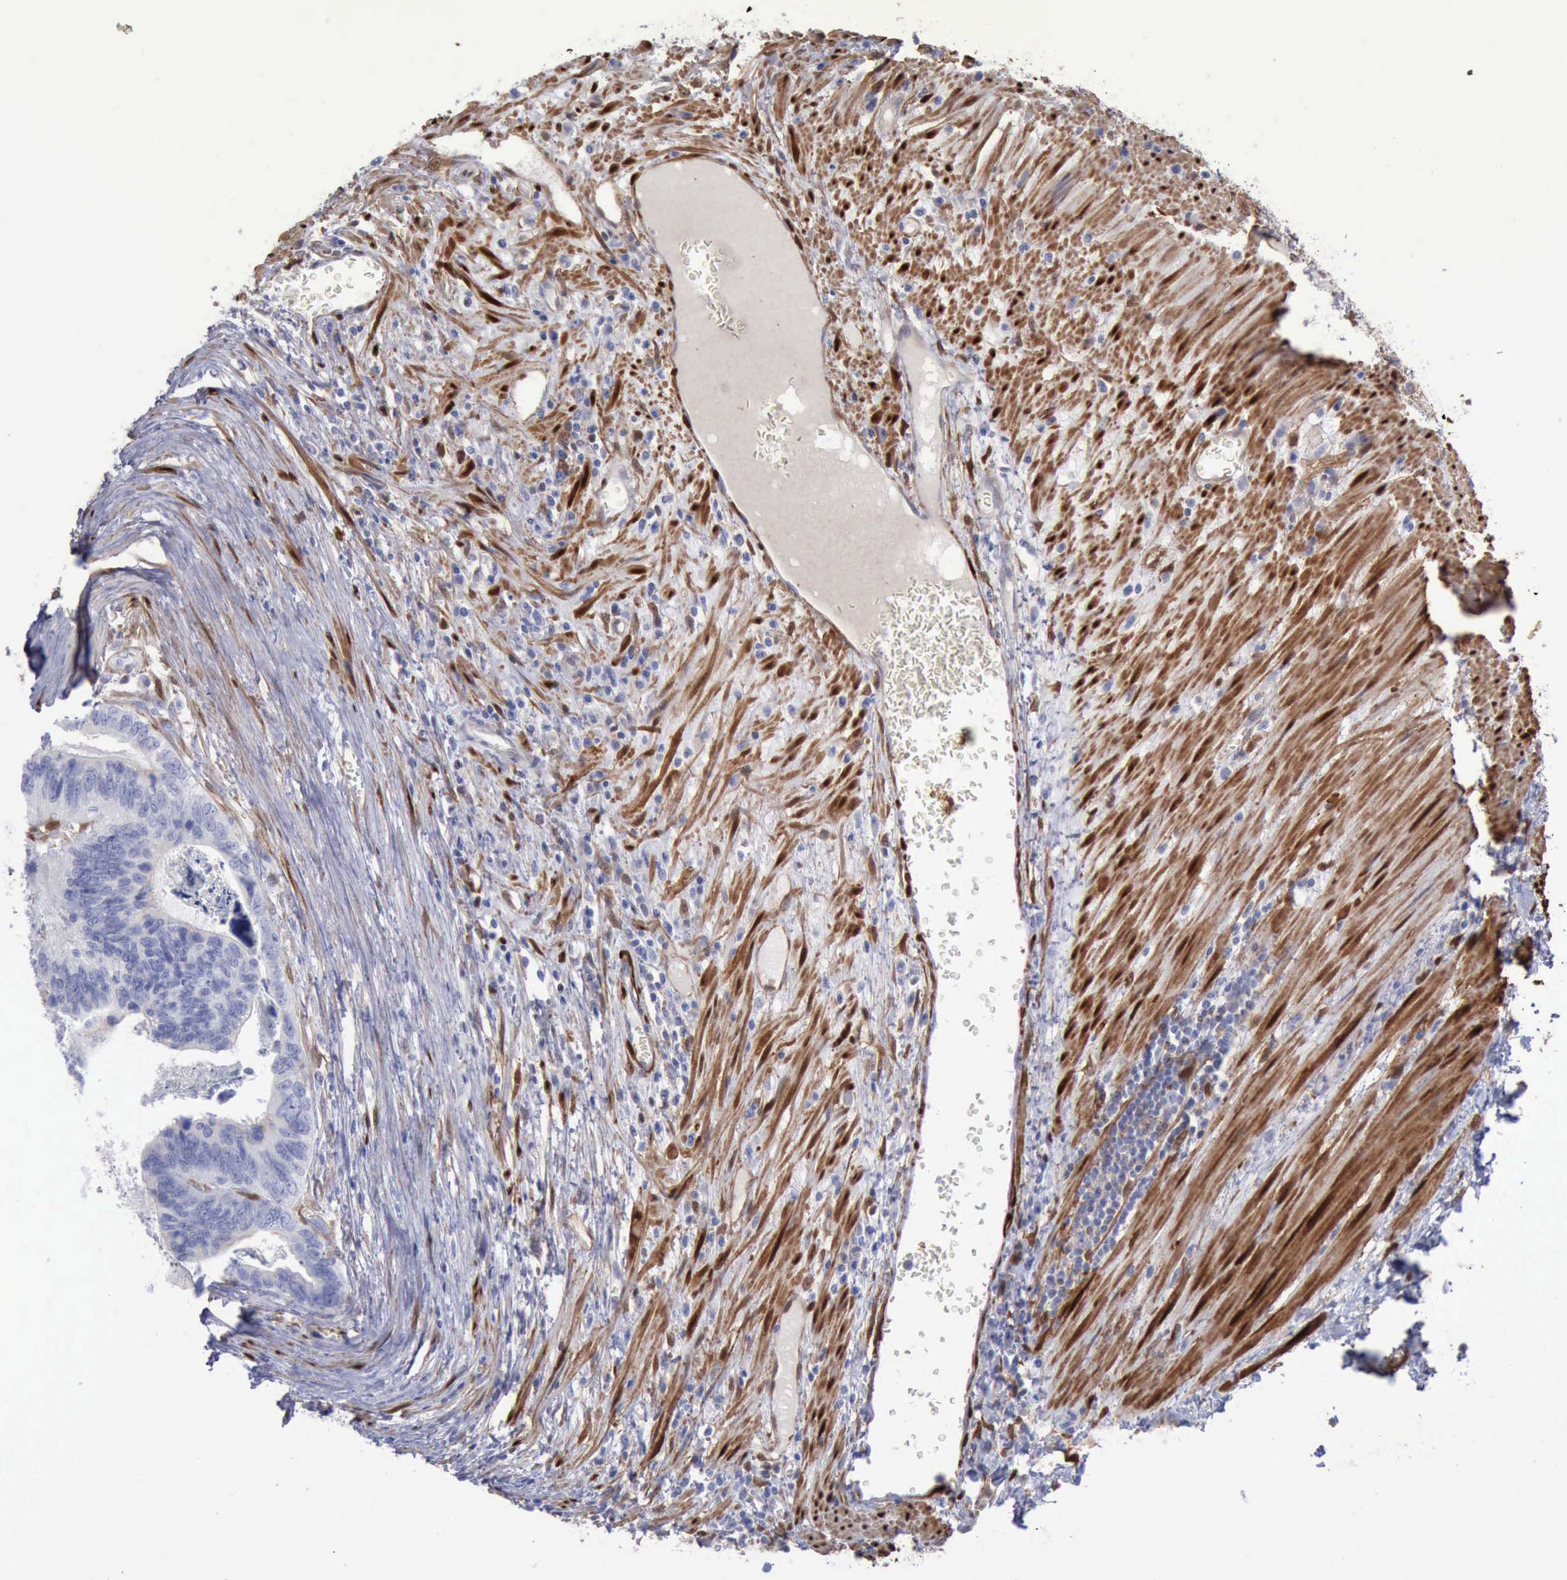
{"staining": {"intensity": "negative", "quantity": "none", "location": "none"}, "tissue": "colorectal cancer", "cell_type": "Tumor cells", "image_type": "cancer", "snomed": [{"axis": "morphology", "description": "Adenocarcinoma, NOS"}, {"axis": "topography", "description": "Colon"}], "caption": "Micrograph shows no significant protein expression in tumor cells of adenocarcinoma (colorectal).", "gene": "FHL1", "patient": {"sex": "male", "age": 72}}